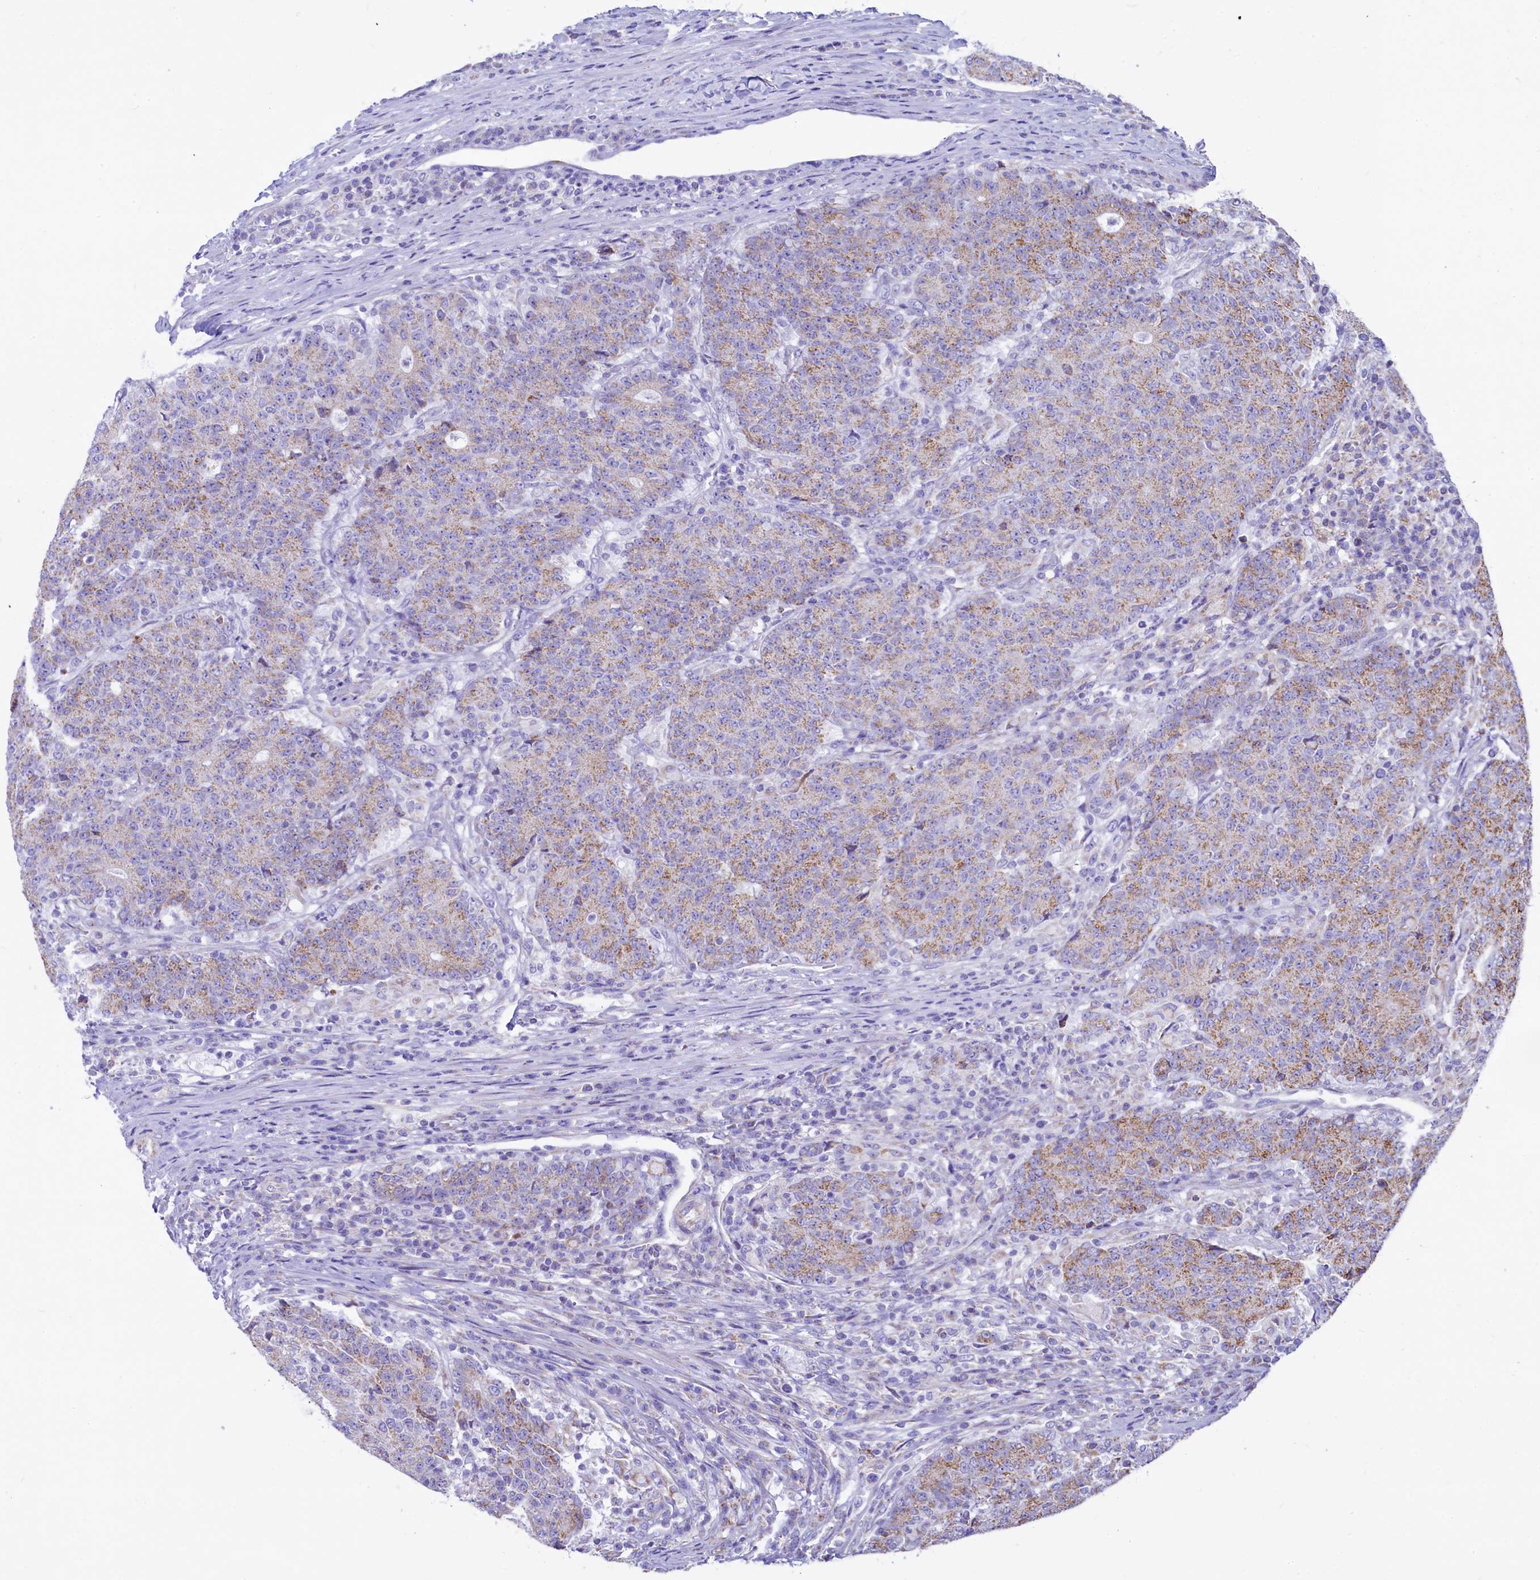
{"staining": {"intensity": "weak", "quantity": "25%-75%", "location": "cytoplasmic/membranous"}, "tissue": "colorectal cancer", "cell_type": "Tumor cells", "image_type": "cancer", "snomed": [{"axis": "morphology", "description": "Adenocarcinoma, NOS"}, {"axis": "topography", "description": "Colon"}], "caption": "An IHC histopathology image of neoplastic tissue is shown. Protein staining in brown labels weak cytoplasmic/membranous positivity in colorectal cancer (adenocarcinoma) within tumor cells.", "gene": "VWCE", "patient": {"sex": "female", "age": 75}}